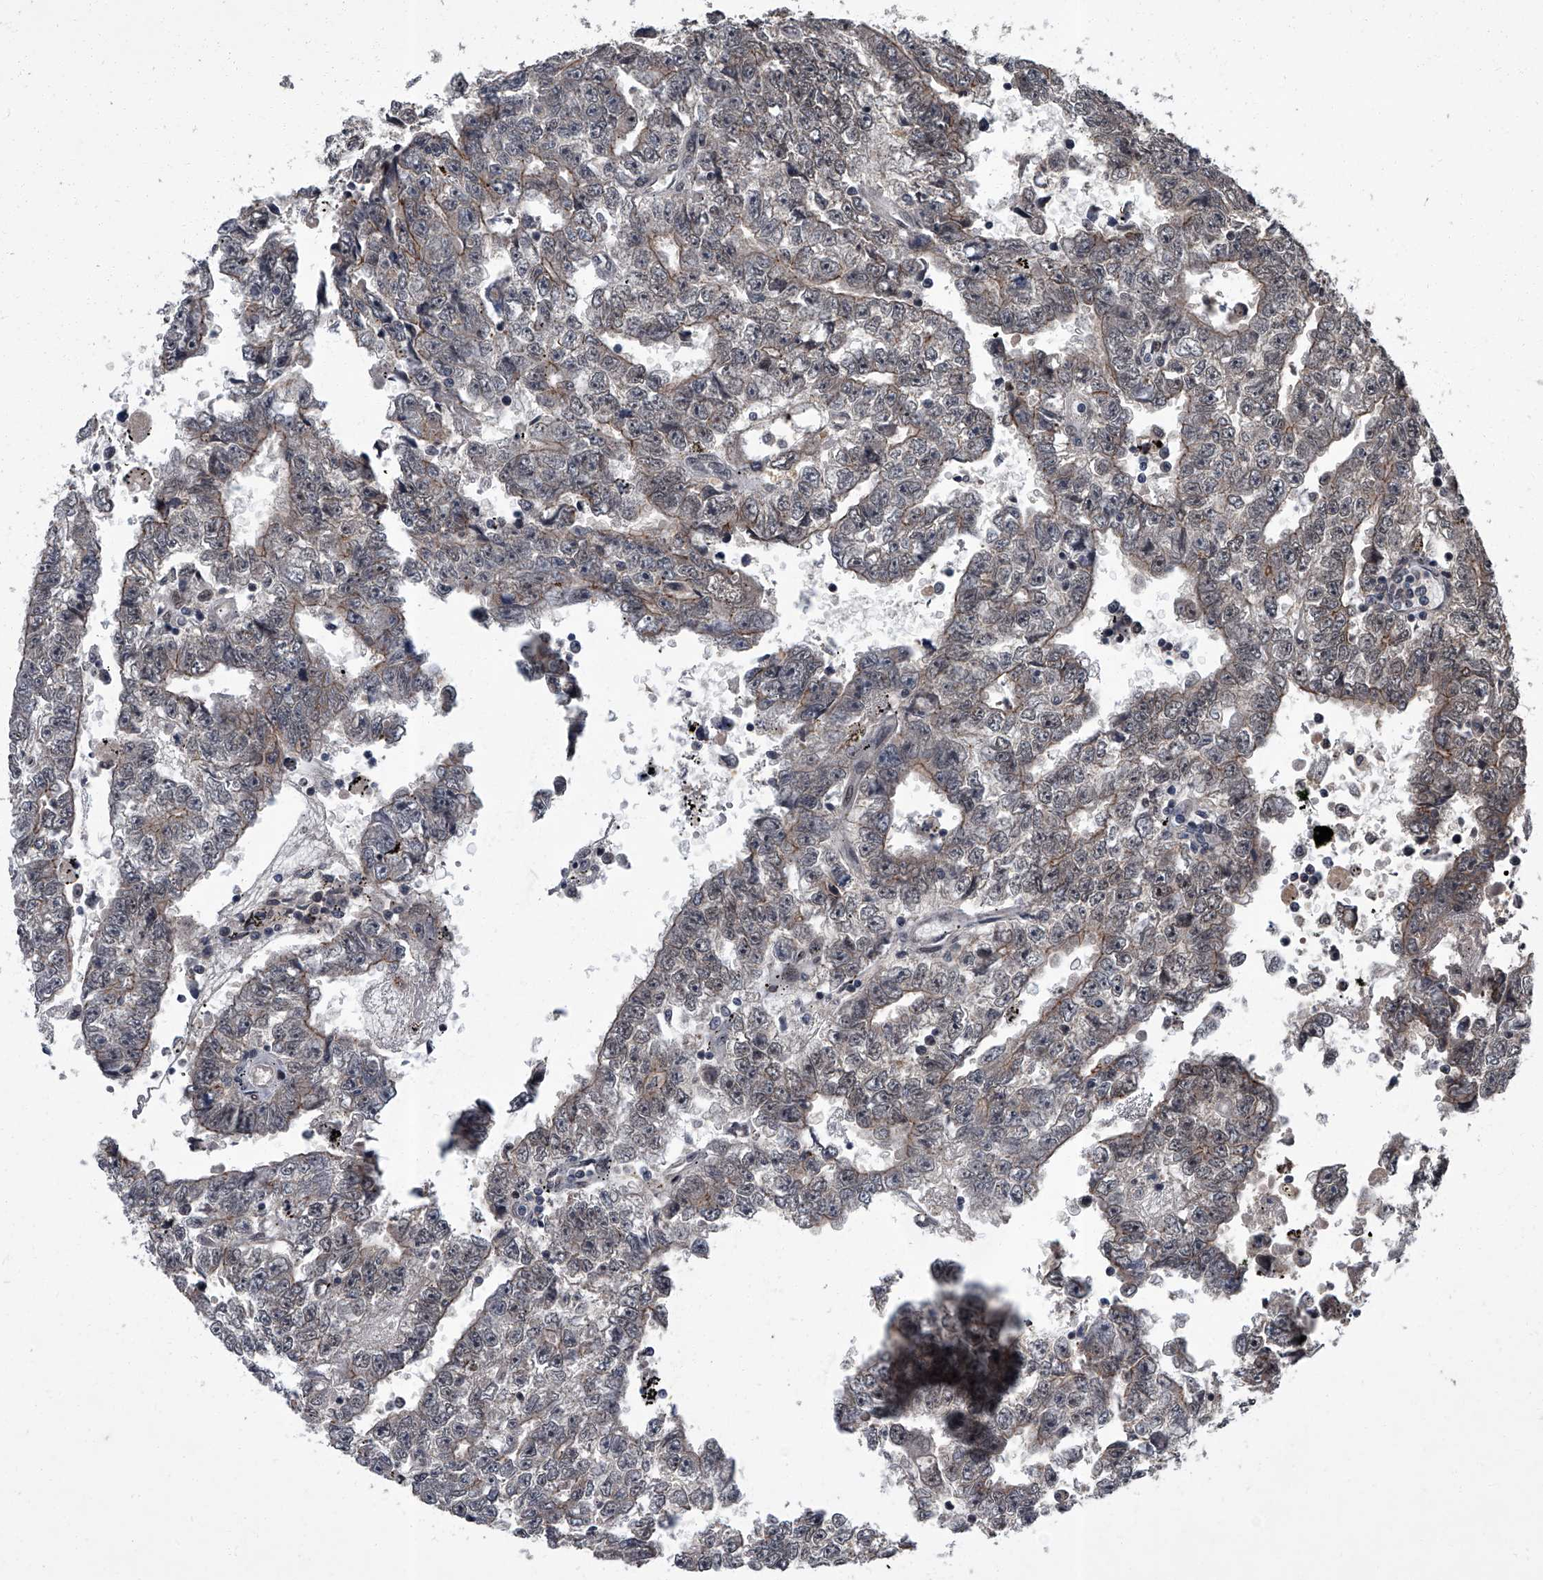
{"staining": {"intensity": "moderate", "quantity": "25%-75%", "location": "cytoplasmic/membranous"}, "tissue": "testis cancer", "cell_type": "Tumor cells", "image_type": "cancer", "snomed": [{"axis": "morphology", "description": "Carcinoma, Embryonal, NOS"}, {"axis": "topography", "description": "Testis"}], "caption": "Testis cancer (embryonal carcinoma) was stained to show a protein in brown. There is medium levels of moderate cytoplasmic/membranous expression in approximately 25%-75% of tumor cells.", "gene": "ZNF518B", "patient": {"sex": "male", "age": 25}}